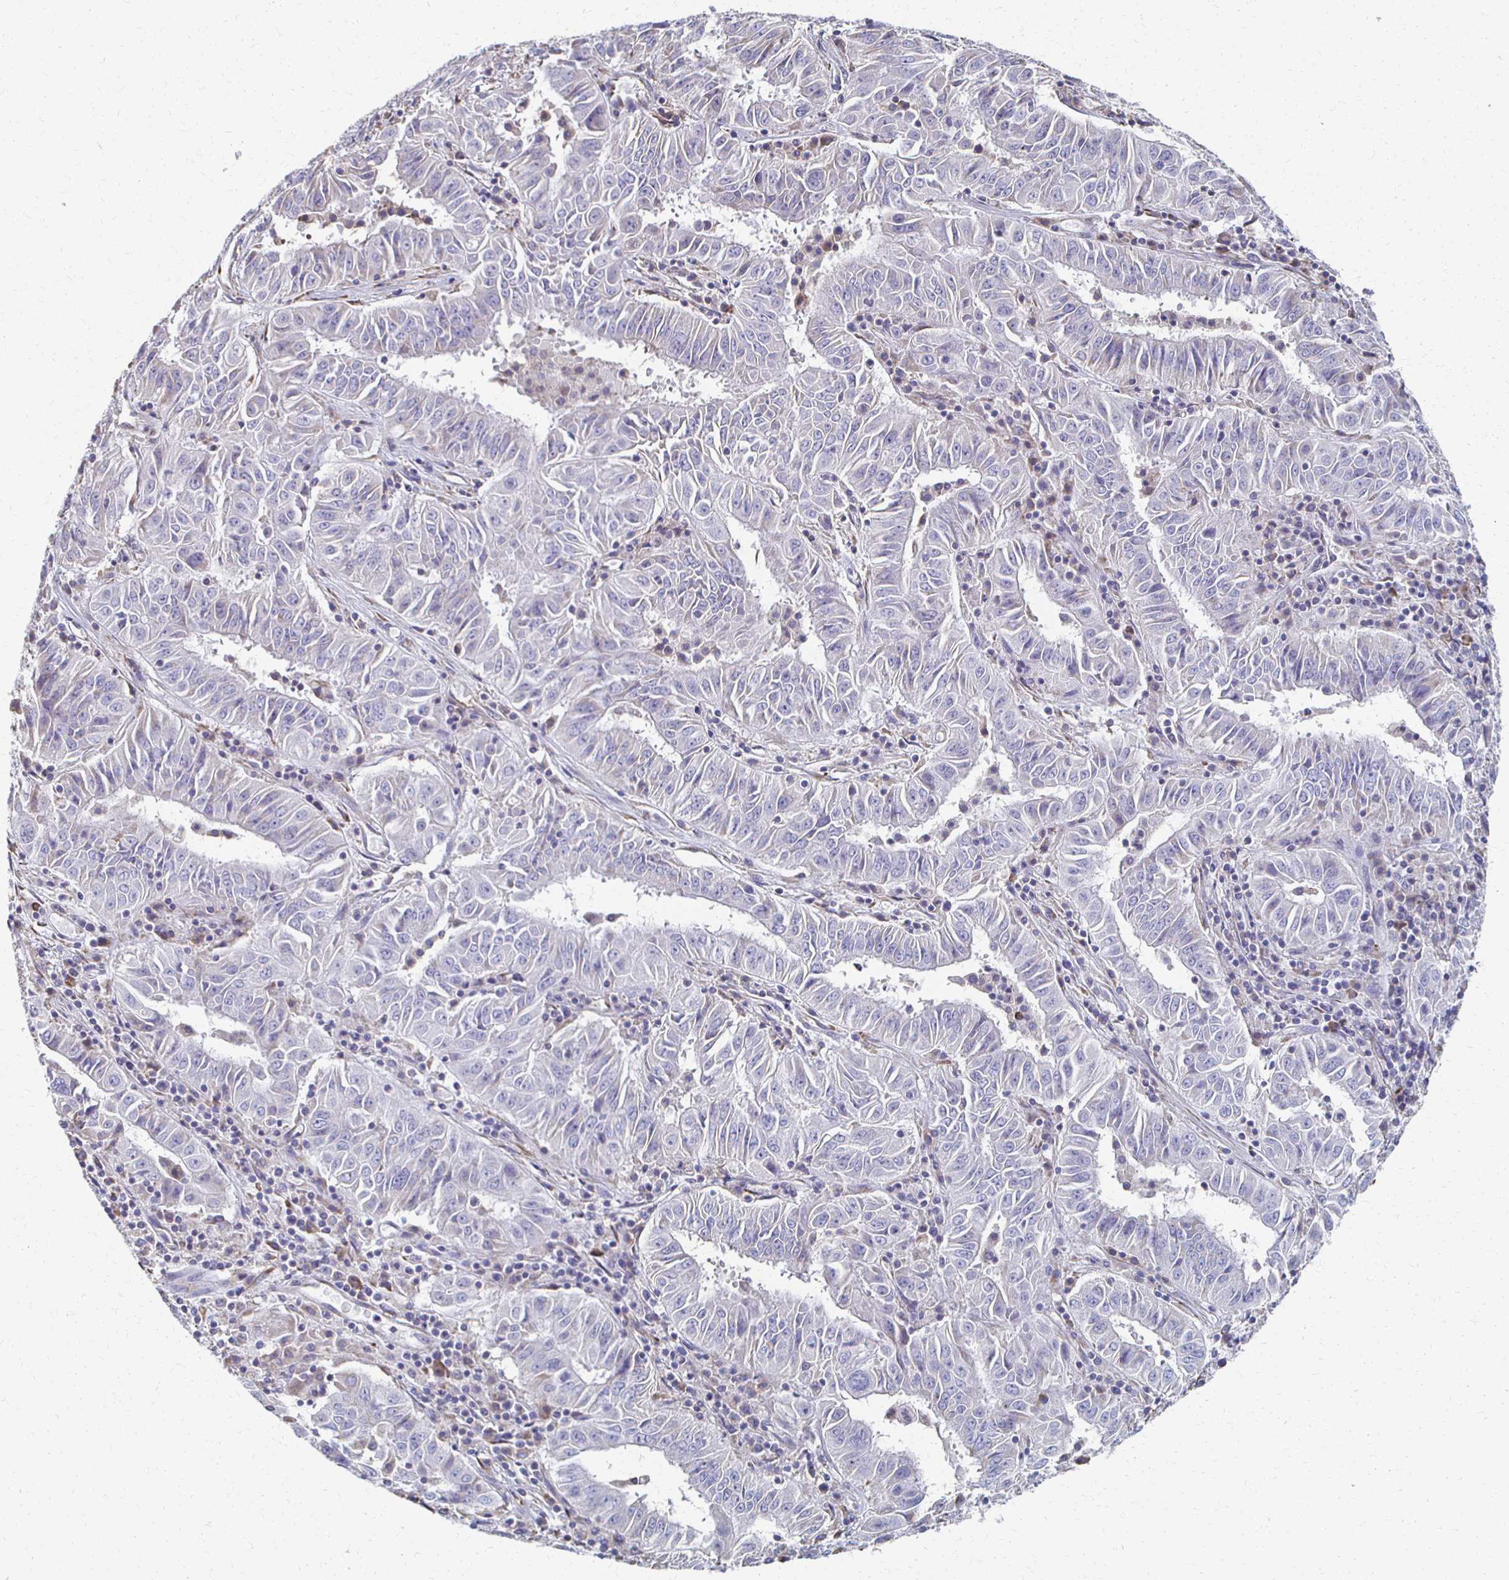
{"staining": {"intensity": "negative", "quantity": "none", "location": "none"}, "tissue": "pancreatic cancer", "cell_type": "Tumor cells", "image_type": "cancer", "snomed": [{"axis": "morphology", "description": "Adenocarcinoma, NOS"}, {"axis": "topography", "description": "Pancreas"}], "caption": "Immunohistochemical staining of human pancreatic cancer (adenocarcinoma) exhibits no significant expression in tumor cells.", "gene": "ATP1A3", "patient": {"sex": "male", "age": 63}}